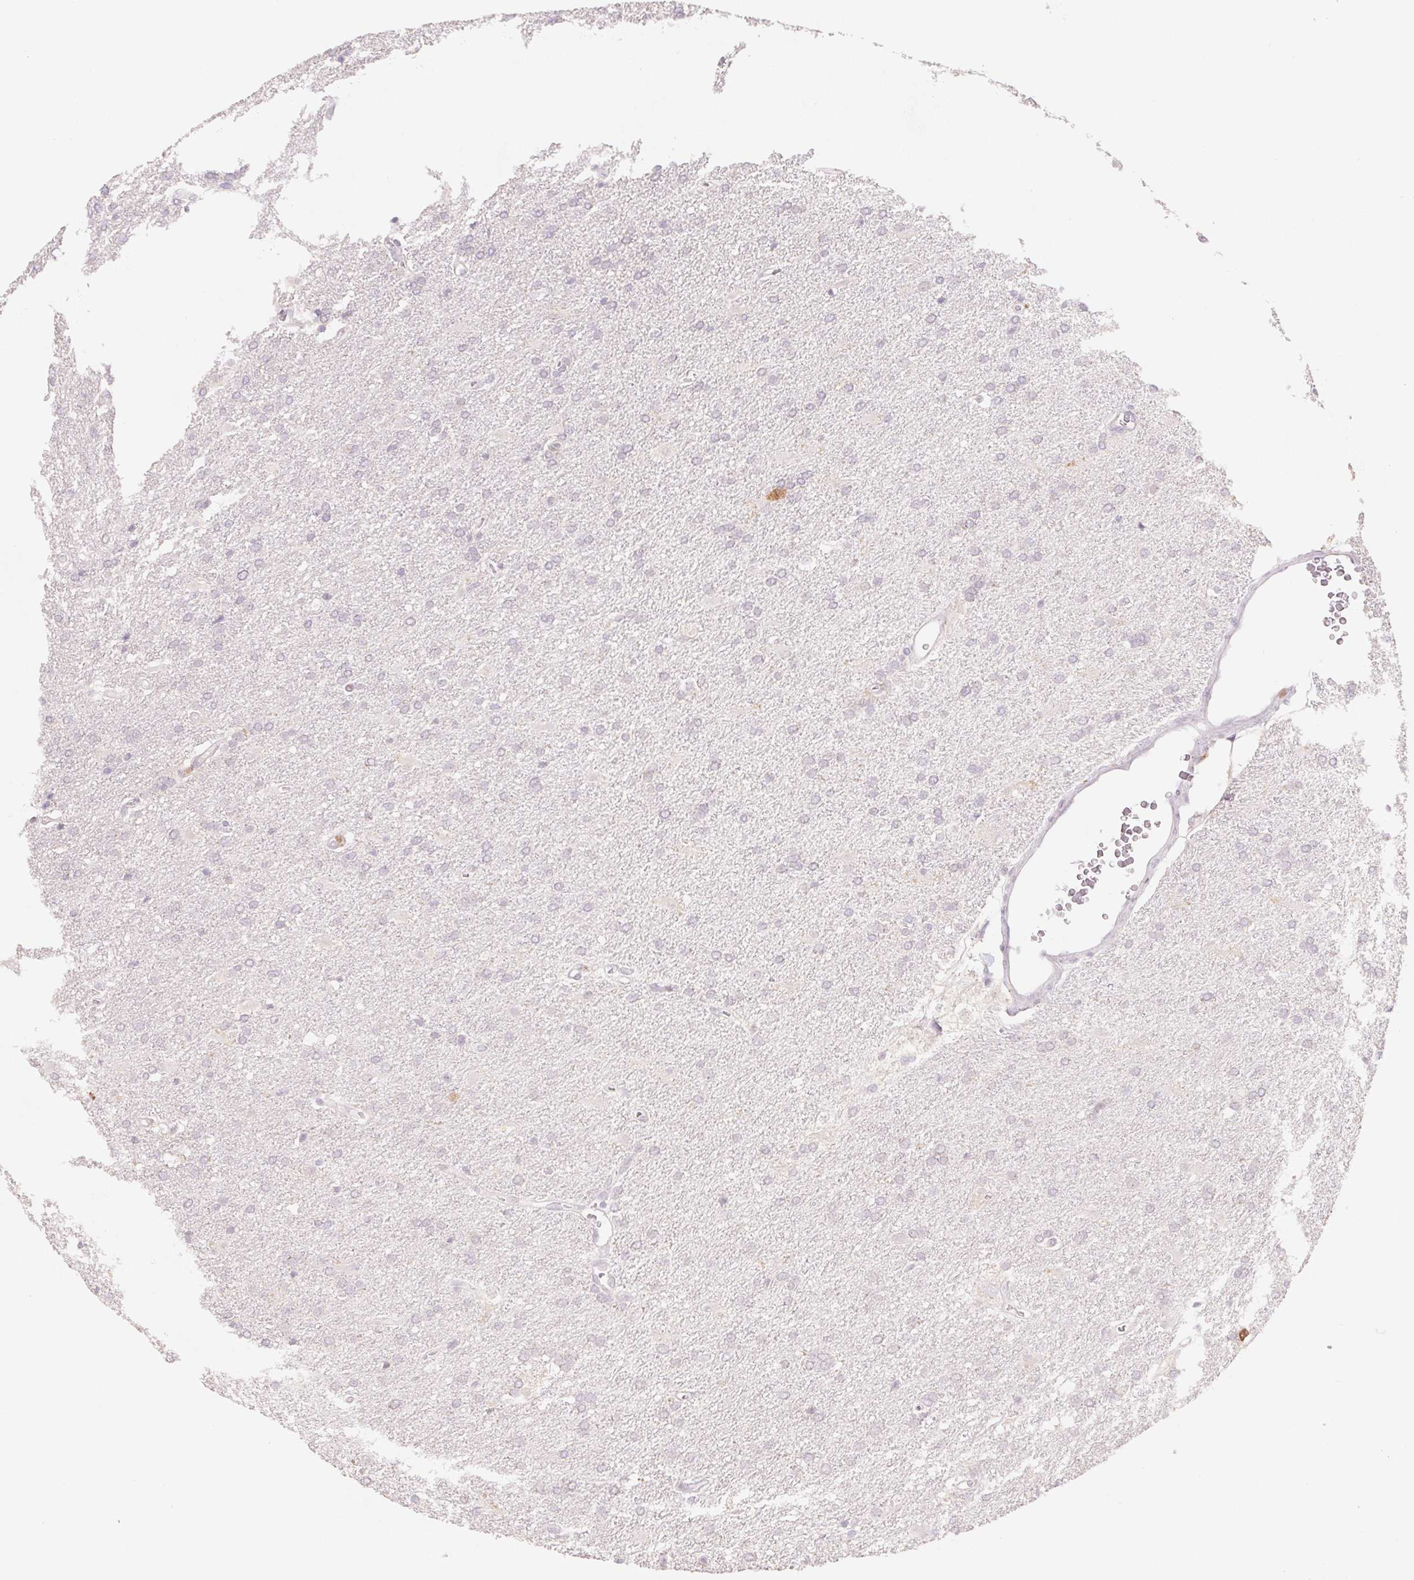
{"staining": {"intensity": "negative", "quantity": "none", "location": "none"}, "tissue": "glioma", "cell_type": "Tumor cells", "image_type": "cancer", "snomed": [{"axis": "morphology", "description": "Glioma, malignant, Low grade"}, {"axis": "topography", "description": "Brain"}], "caption": "Tumor cells are negative for protein expression in human glioma.", "gene": "PNMA8B", "patient": {"sex": "male", "age": 66}}